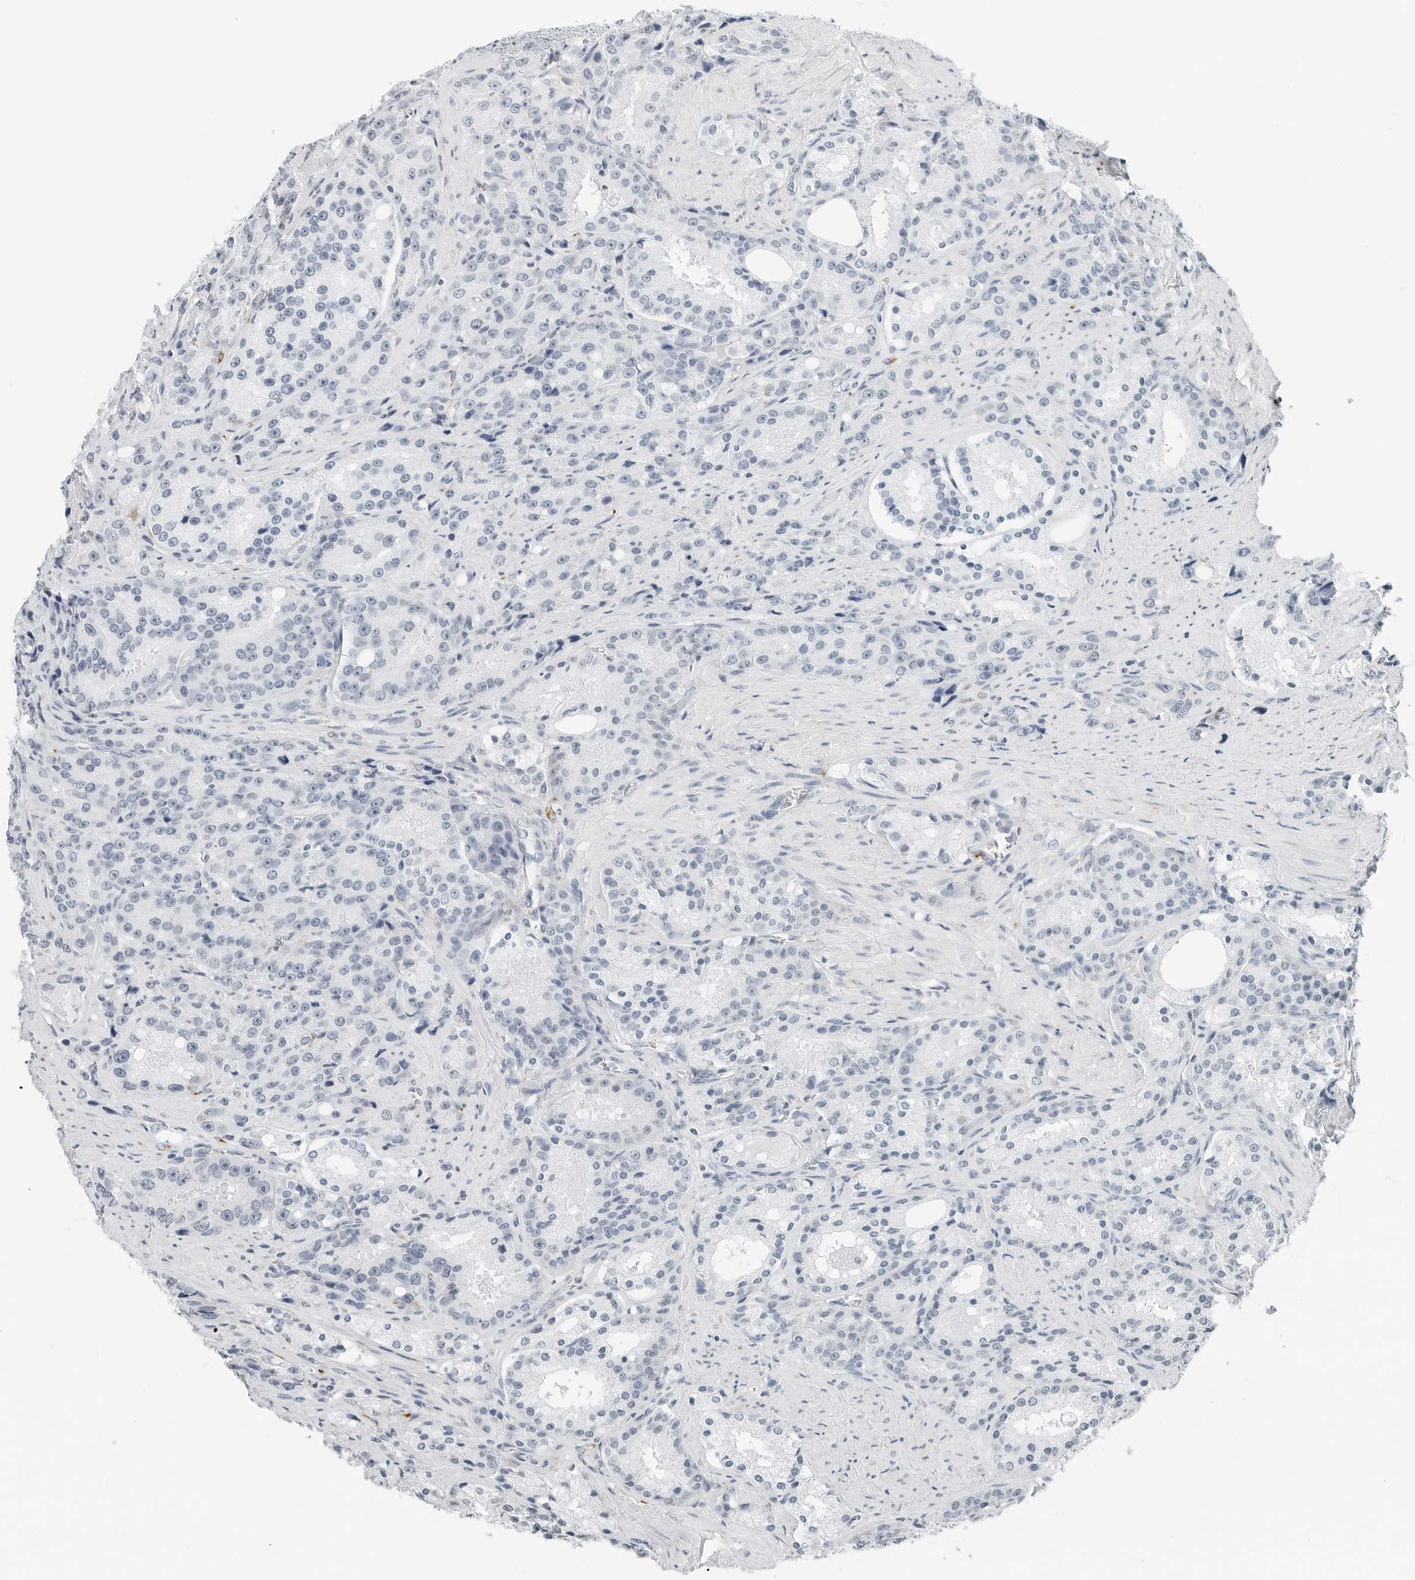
{"staining": {"intensity": "negative", "quantity": "none", "location": "none"}, "tissue": "prostate cancer", "cell_type": "Tumor cells", "image_type": "cancer", "snomed": [{"axis": "morphology", "description": "Adenocarcinoma, High grade"}, {"axis": "topography", "description": "Prostate"}], "caption": "High magnification brightfield microscopy of prostate high-grade adenocarcinoma stained with DAB (brown) and counterstained with hematoxylin (blue): tumor cells show no significant expression.", "gene": "P4HA2", "patient": {"sex": "male", "age": 60}}